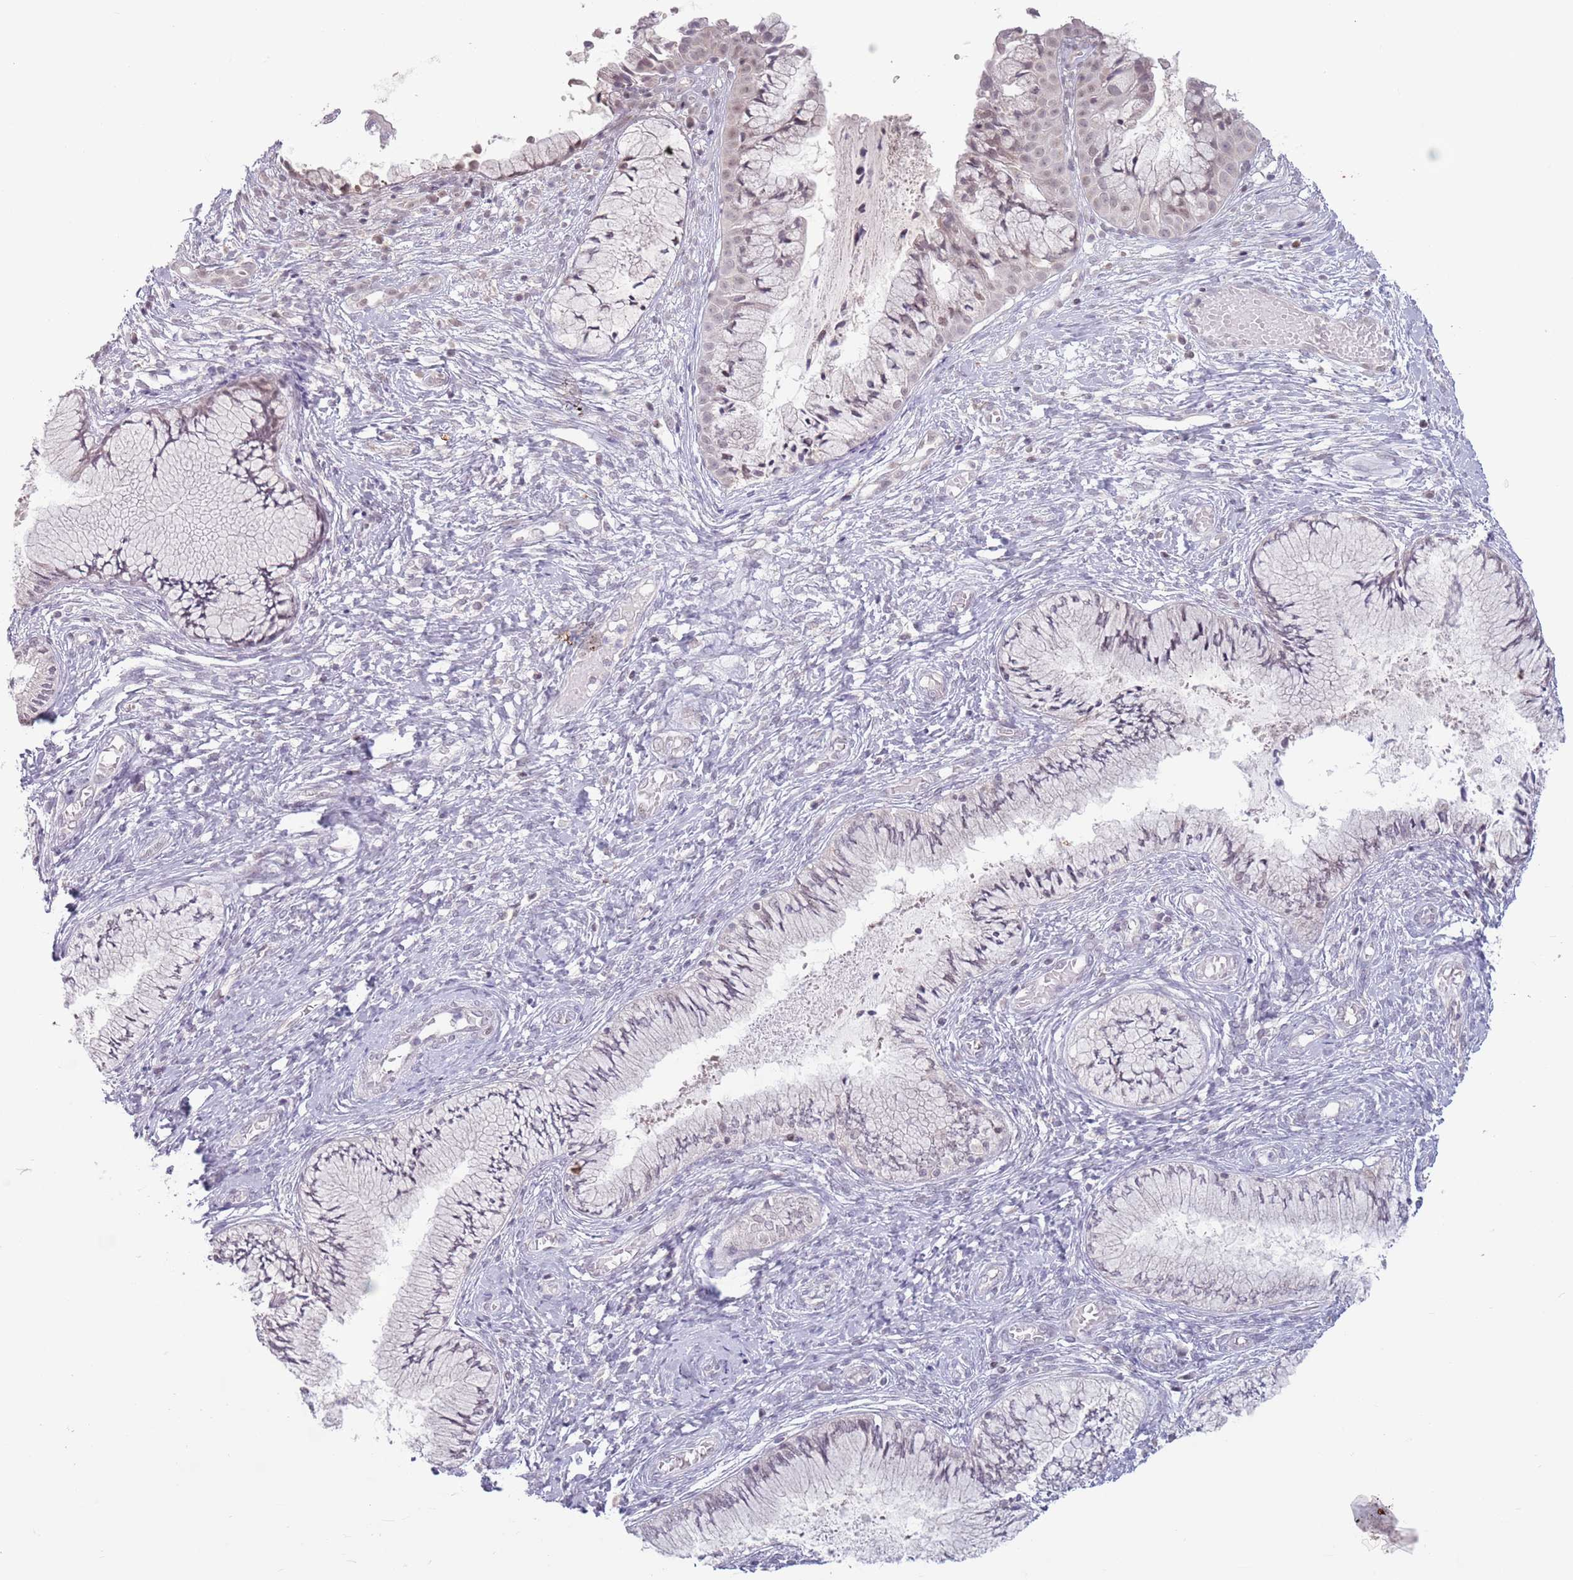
{"staining": {"intensity": "weak", "quantity": "<25%", "location": "nuclear"}, "tissue": "cervix", "cell_type": "Glandular cells", "image_type": "normal", "snomed": [{"axis": "morphology", "description": "Normal tissue, NOS"}, {"axis": "topography", "description": "Cervix"}], "caption": "Glandular cells show no significant positivity in normal cervix. (Stains: DAB immunohistochemistry (IHC) with hematoxylin counter stain, Microscopy: brightfield microscopy at high magnification).", "gene": "MRPL34", "patient": {"sex": "female", "age": 42}}